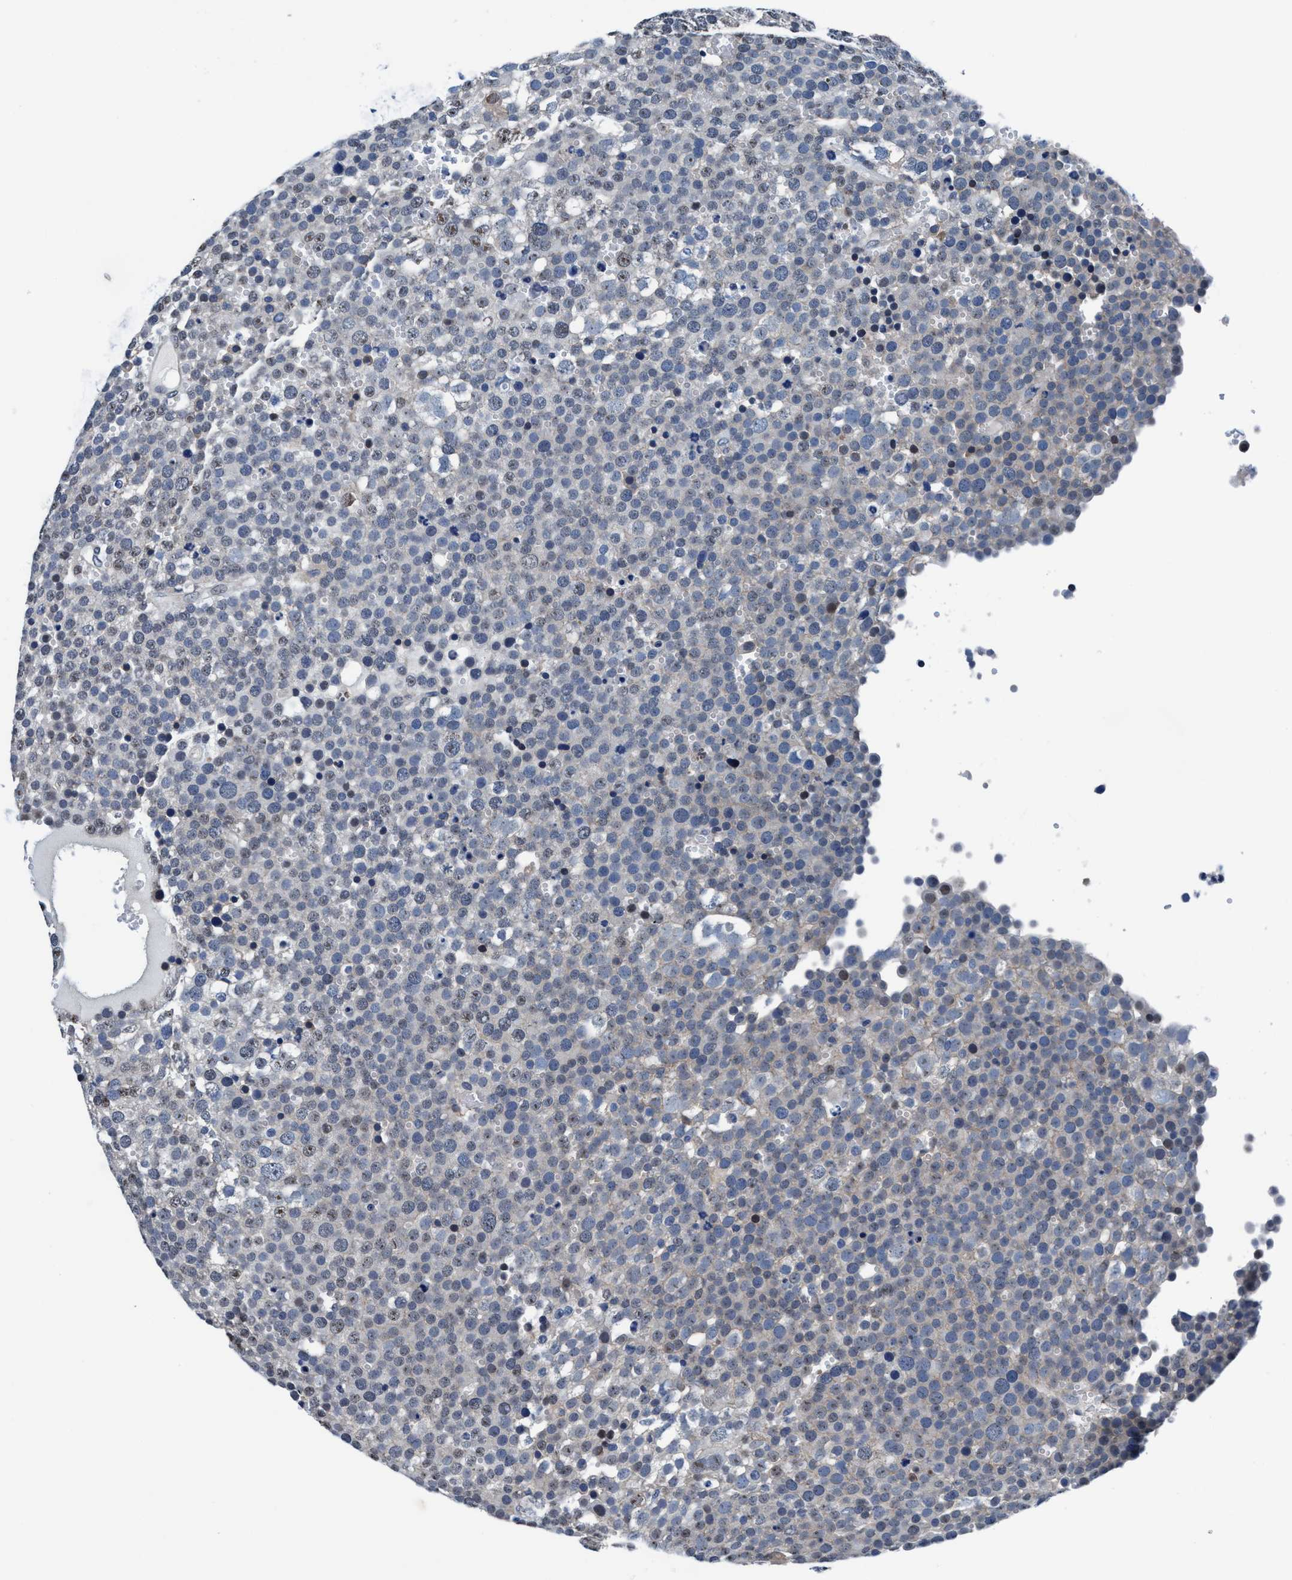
{"staining": {"intensity": "weak", "quantity": "<25%", "location": "cytoplasmic/membranous"}, "tissue": "testis cancer", "cell_type": "Tumor cells", "image_type": "cancer", "snomed": [{"axis": "morphology", "description": "Seminoma, NOS"}, {"axis": "topography", "description": "Testis"}], "caption": "Tumor cells are negative for protein expression in human seminoma (testis). Nuclei are stained in blue.", "gene": "TMEM94", "patient": {"sex": "male", "age": 71}}